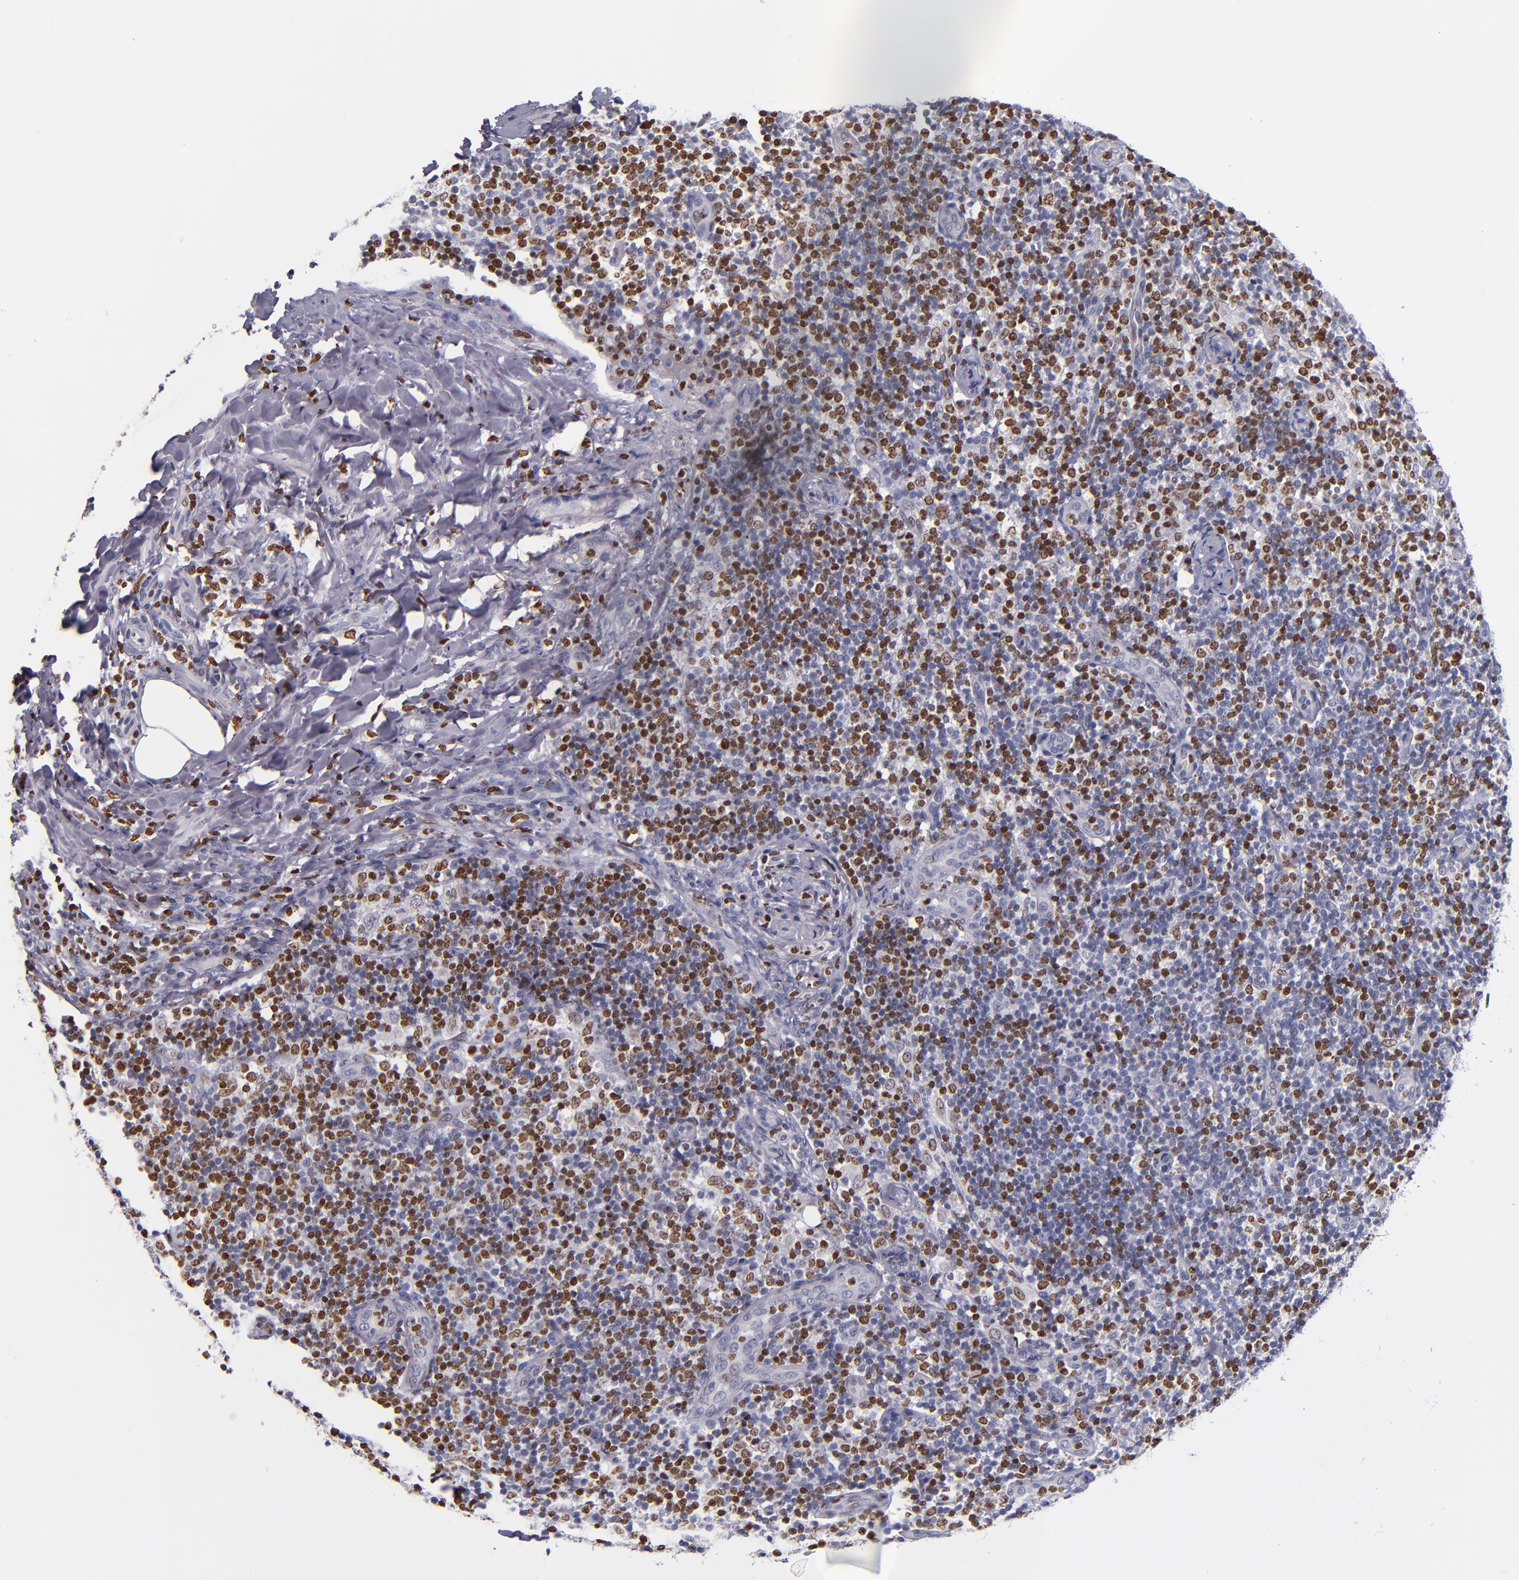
{"staining": {"intensity": "strong", "quantity": "25%-75%", "location": "nuclear"}, "tissue": "lymph node", "cell_type": "Germinal center cells", "image_type": "normal", "snomed": [{"axis": "morphology", "description": "Normal tissue, NOS"}, {"axis": "morphology", "description": "Inflammation, NOS"}, {"axis": "topography", "description": "Lymph node"}], "caption": "Immunohistochemical staining of benign lymph node exhibits high levels of strong nuclear expression in about 25%-75% of germinal center cells. (DAB IHC, brown staining for protein, blue staining for nuclei).", "gene": "CDKL5", "patient": {"sex": "male", "age": 46}}